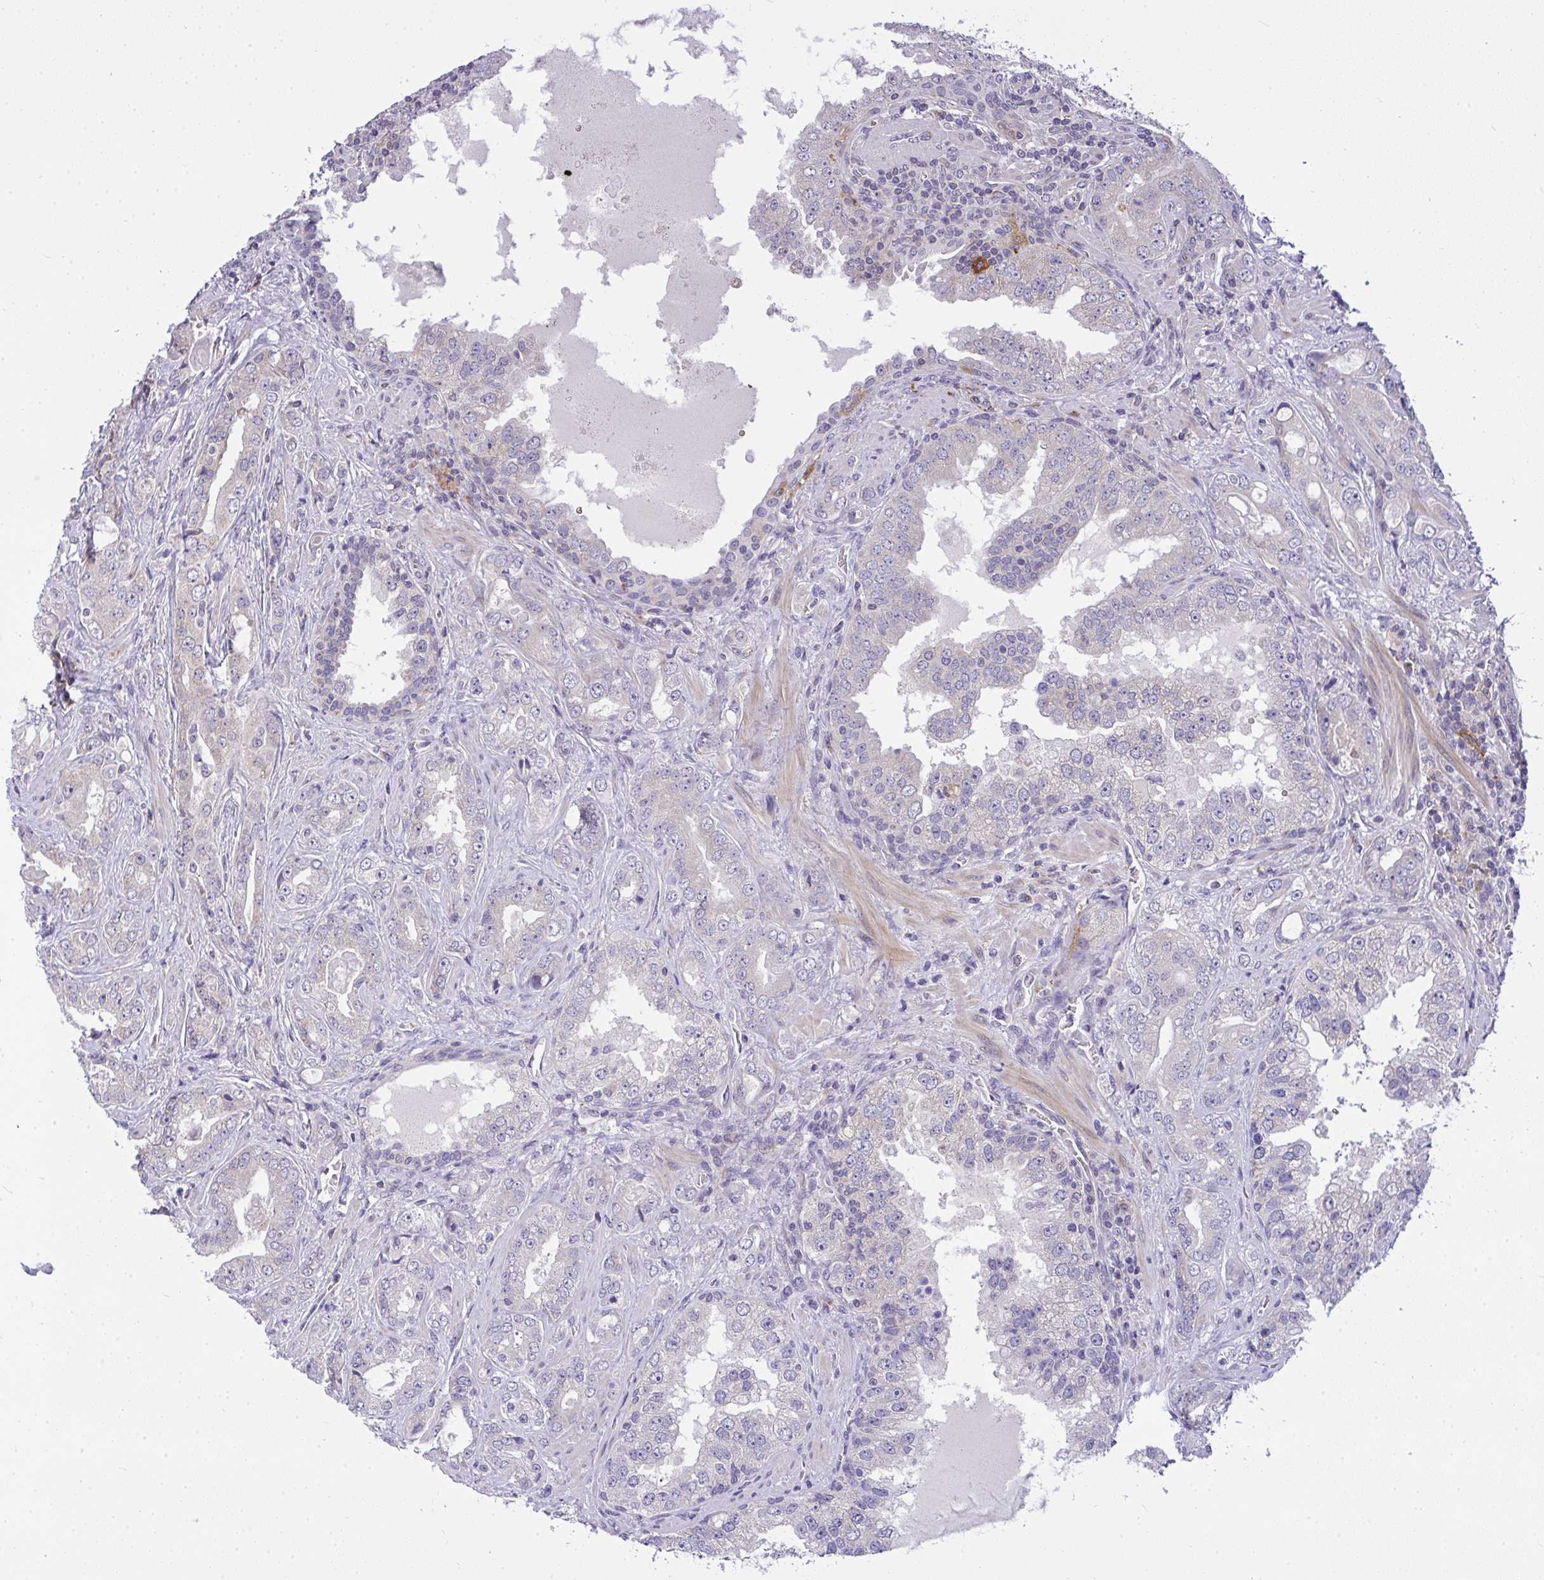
{"staining": {"intensity": "moderate", "quantity": "<25%", "location": "cytoplasmic/membranous"}, "tissue": "prostate cancer", "cell_type": "Tumor cells", "image_type": "cancer", "snomed": [{"axis": "morphology", "description": "Adenocarcinoma, High grade"}, {"axis": "topography", "description": "Prostate"}], "caption": "Moderate cytoplasmic/membranous protein staining is present in approximately <25% of tumor cells in prostate cancer (adenocarcinoma (high-grade)).", "gene": "SRRM4", "patient": {"sex": "male", "age": 67}}